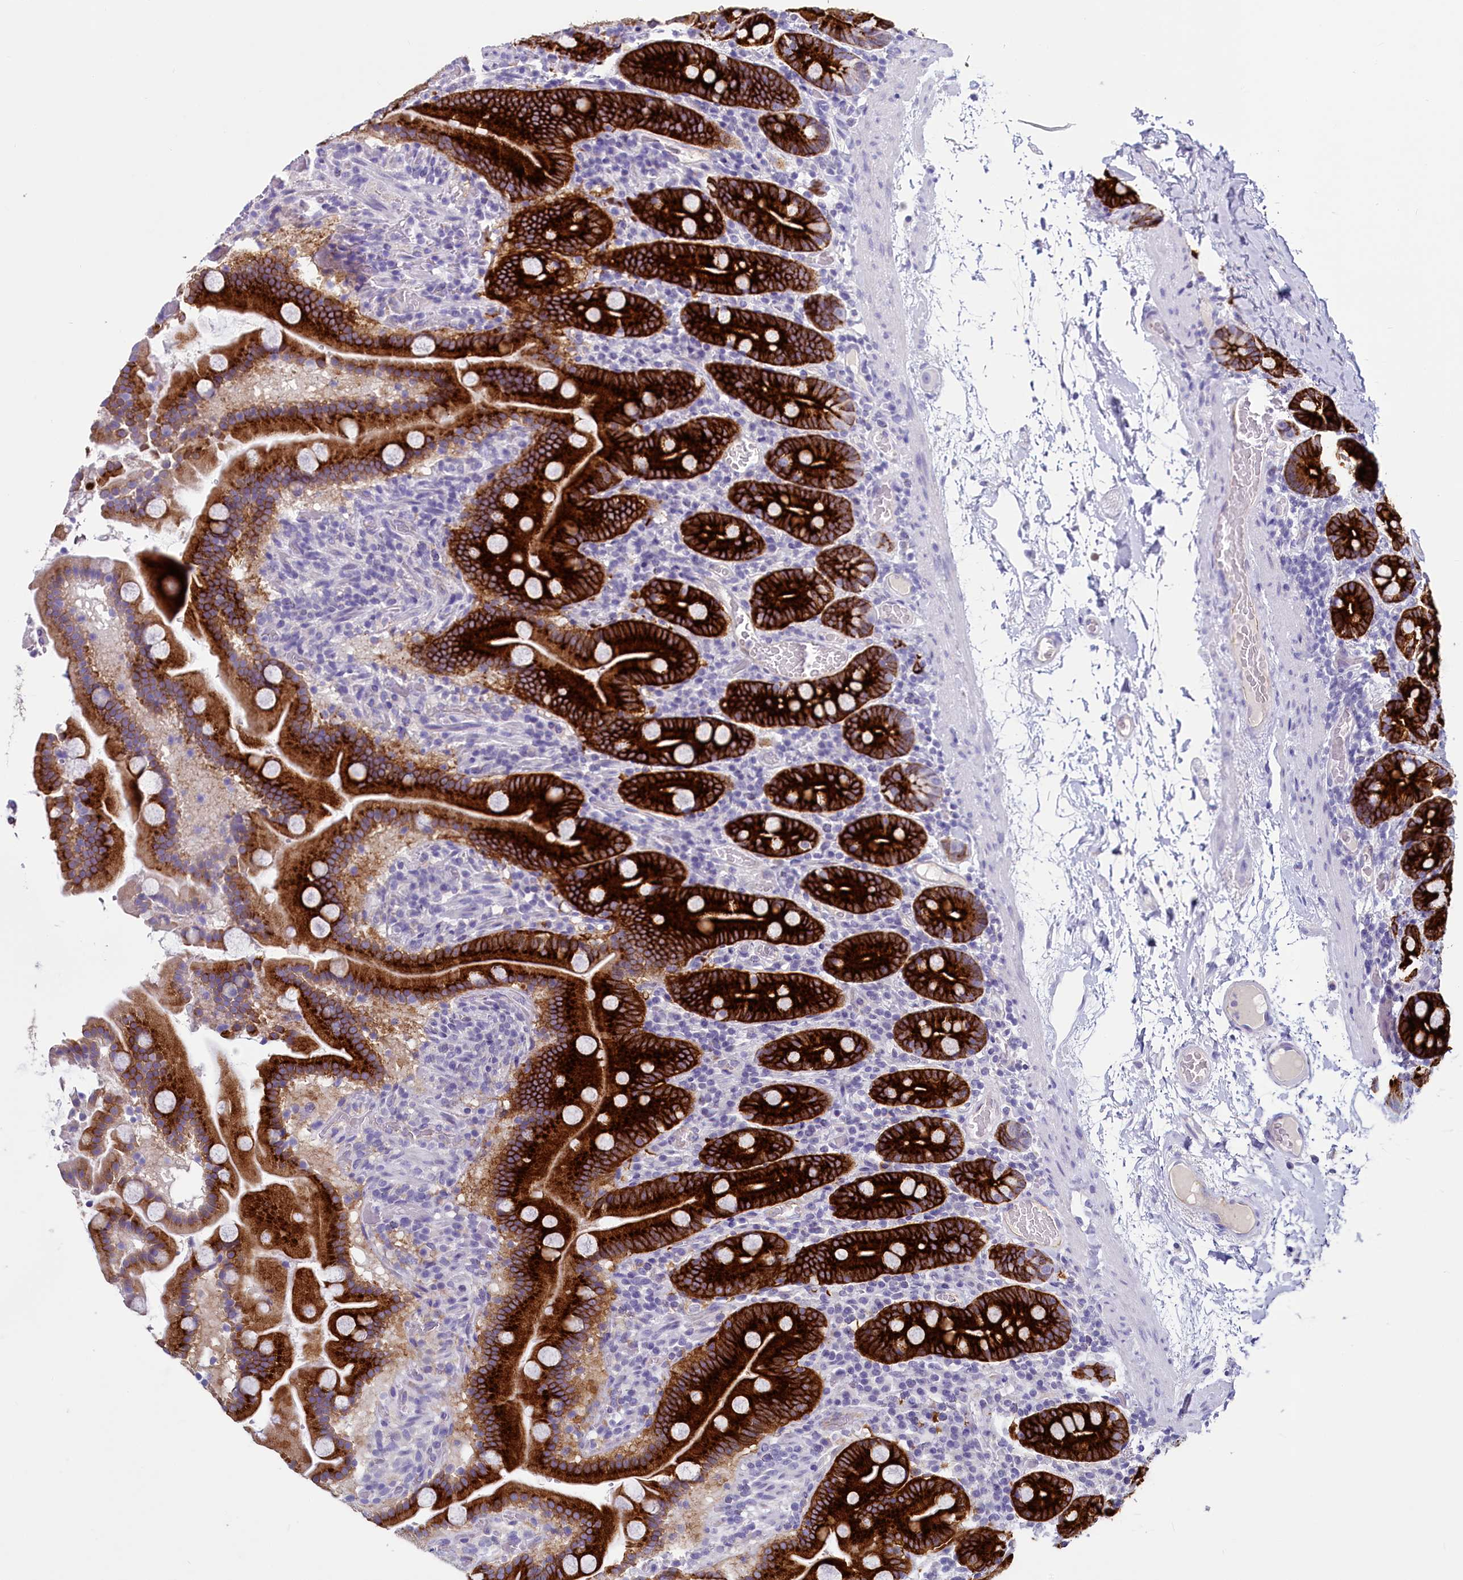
{"staining": {"intensity": "strong", "quantity": ">75%", "location": "cytoplasmic/membranous"}, "tissue": "duodenum", "cell_type": "Glandular cells", "image_type": "normal", "snomed": [{"axis": "morphology", "description": "Normal tissue, NOS"}, {"axis": "topography", "description": "Duodenum"}], "caption": "DAB immunohistochemical staining of unremarkable duodenum shows strong cytoplasmic/membranous protein positivity in approximately >75% of glandular cells.", "gene": "INSC", "patient": {"sex": "male", "age": 55}}